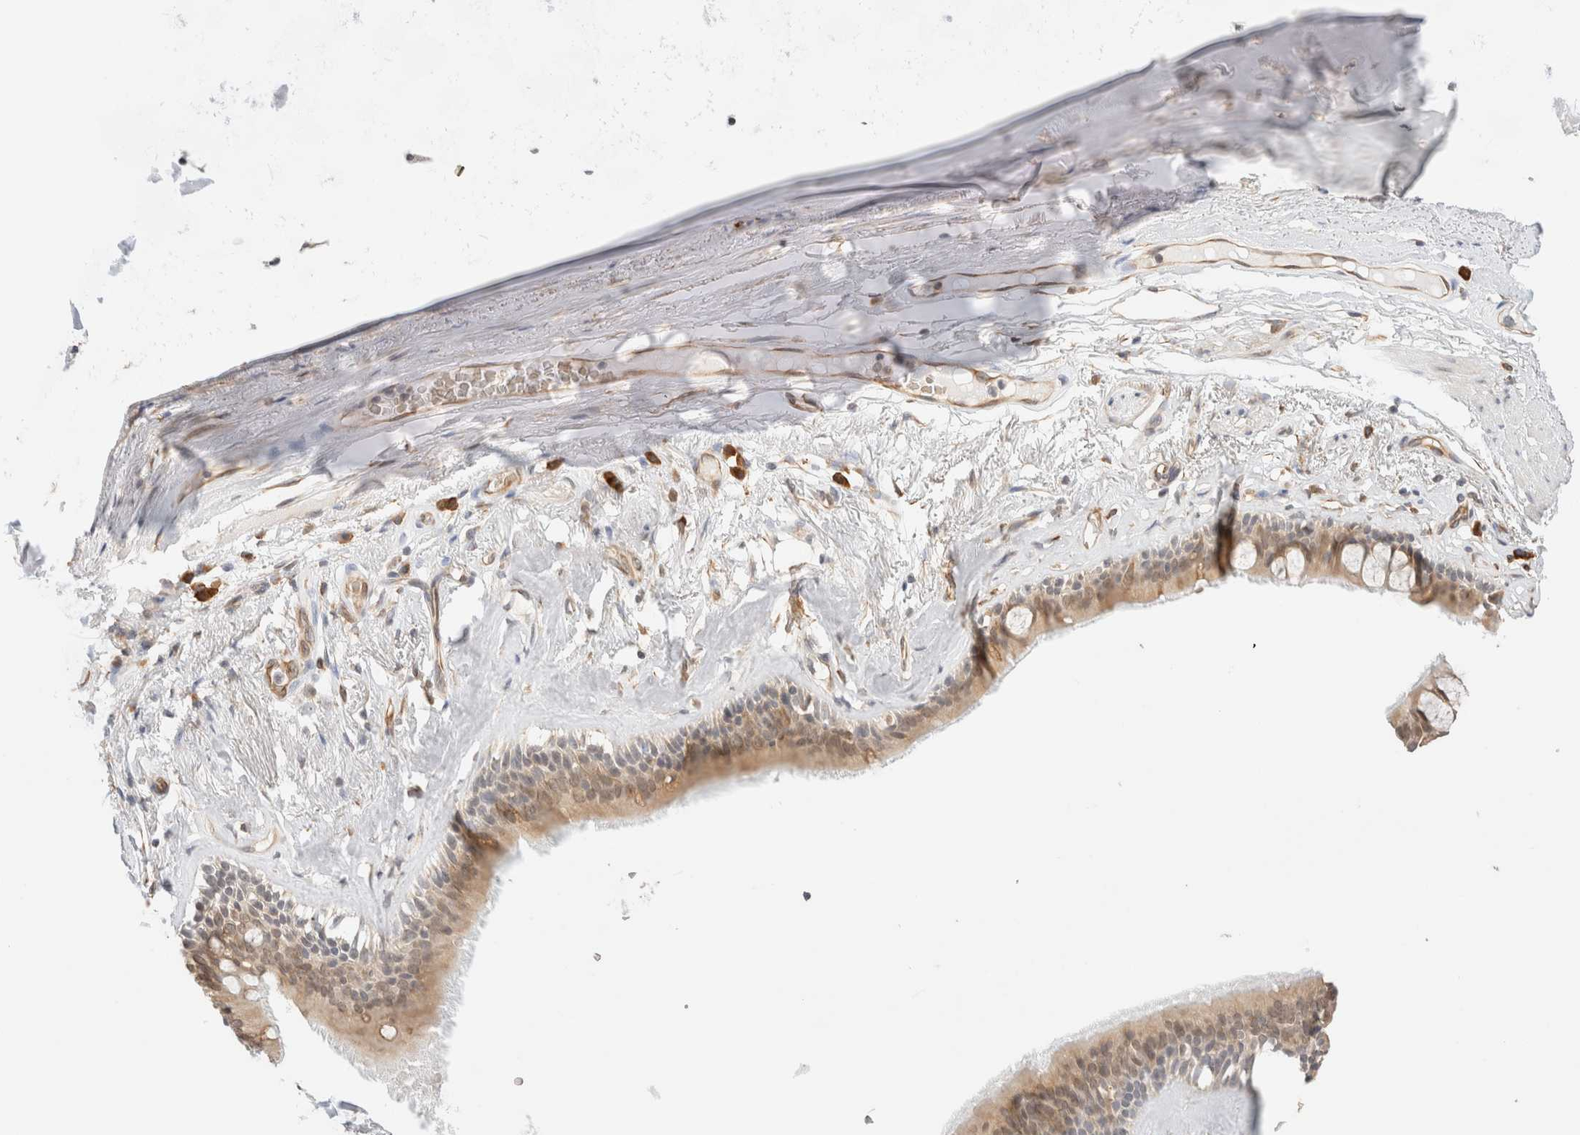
{"staining": {"intensity": "weak", "quantity": ">75%", "location": "cytoplasmic/membranous,nuclear"}, "tissue": "bronchus", "cell_type": "Respiratory epithelial cells", "image_type": "normal", "snomed": [{"axis": "morphology", "description": "Normal tissue, NOS"}, {"axis": "topography", "description": "Cartilage tissue"}], "caption": "Respiratory epithelial cells exhibit low levels of weak cytoplasmic/membranous,nuclear expression in approximately >75% of cells in benign bronchus. (DAB (3,3'-diaminobenzidine) IHC with brightfield microscopy, high magnification).", "gene": "SYVN1", "patient": {"sex": "female", "age": 63}}